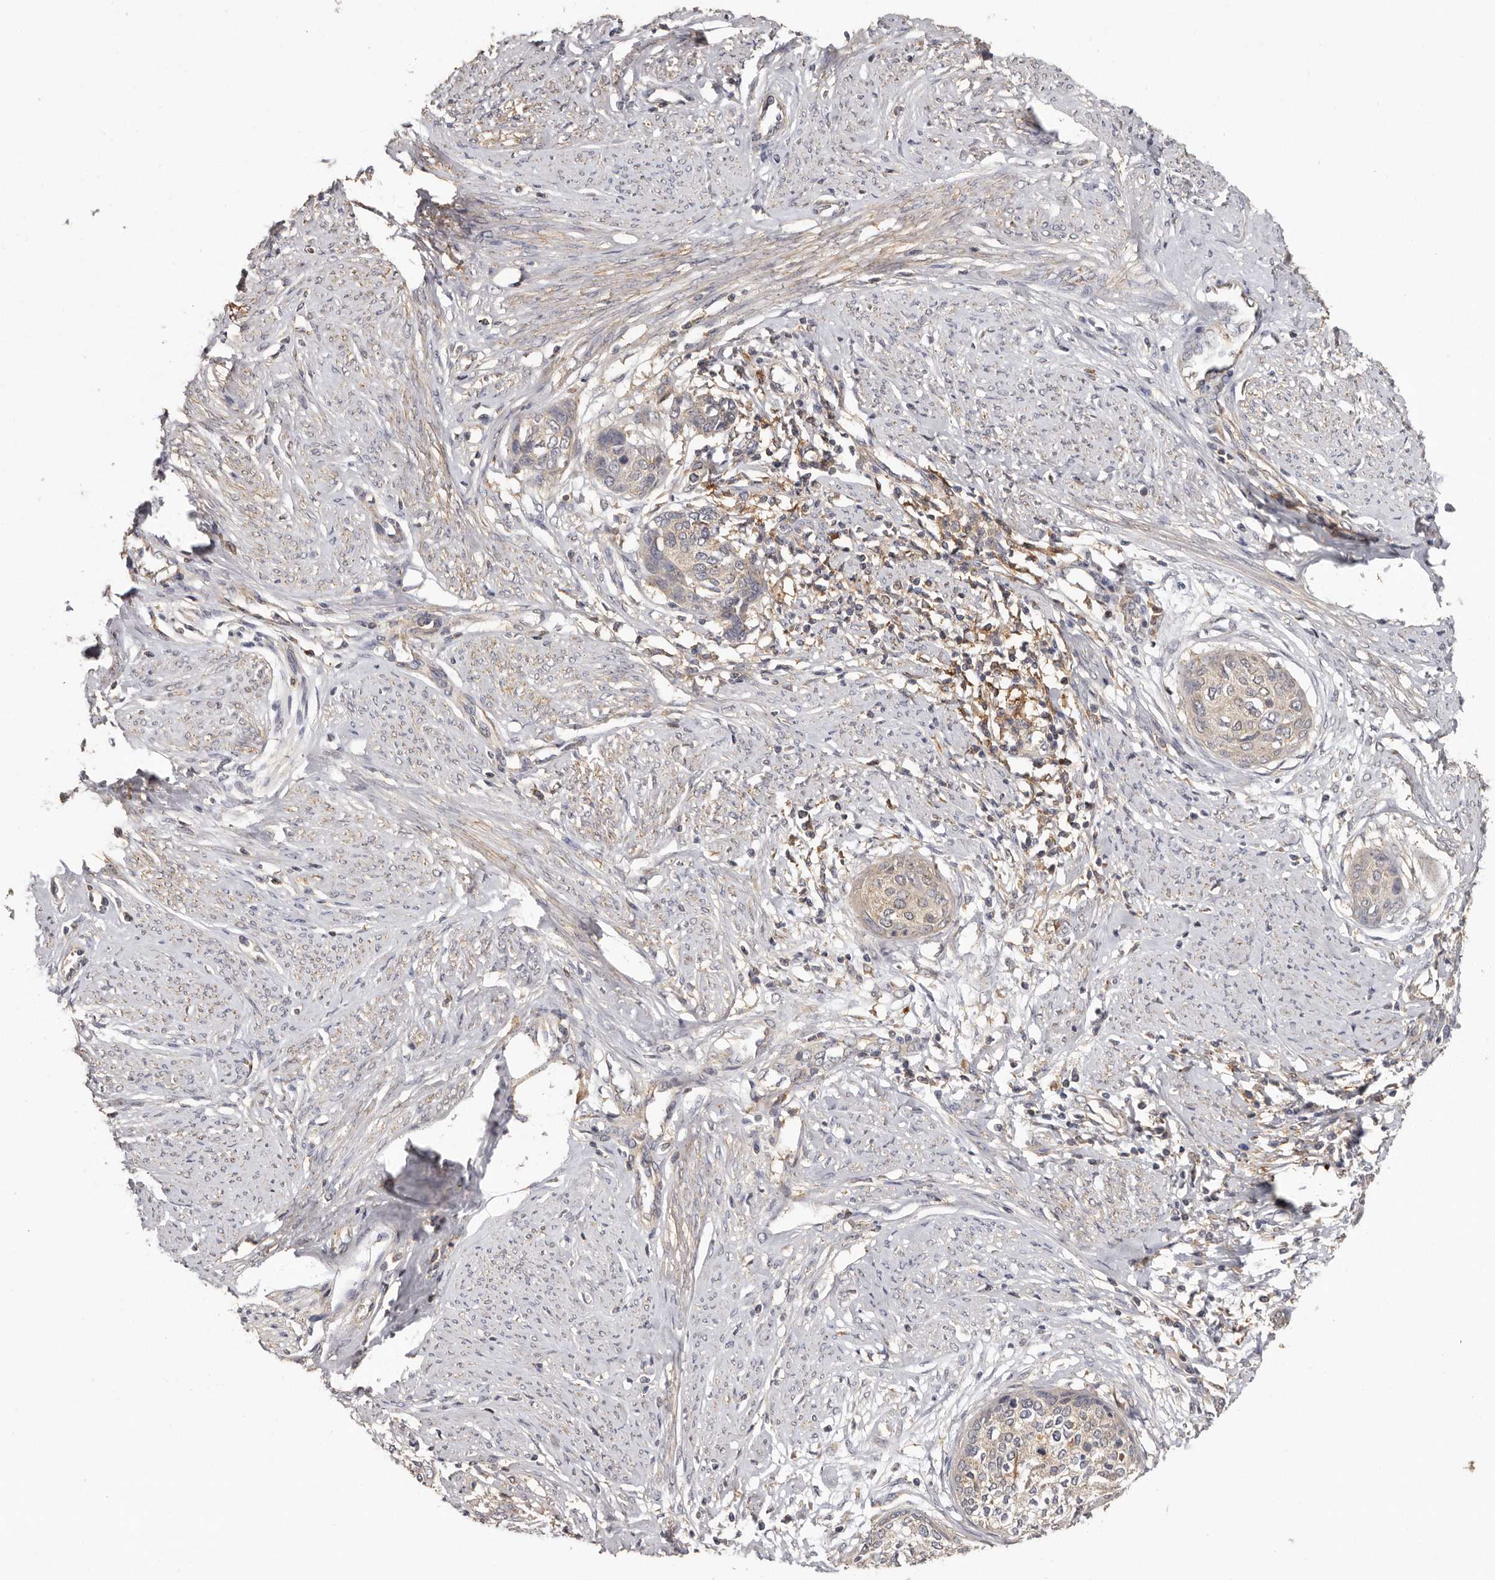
{"staining": {"intensity": "negative", "quantity": "none", "location": "none"}, "tissue": "cervical cancer", "cell_type": "Tumor cells", "image_type": "cancer", "snomed": [{"axis": "morphology", "description": "Squamous cell carcinoma, NOS"}, {"axis": "topography", "description": "Cervix"}], "caption": "There is no significant positivity in tumor cells of cervical cancer.", "gene": "RWDD1", "patient": {"sex": "female", "age": 37}}